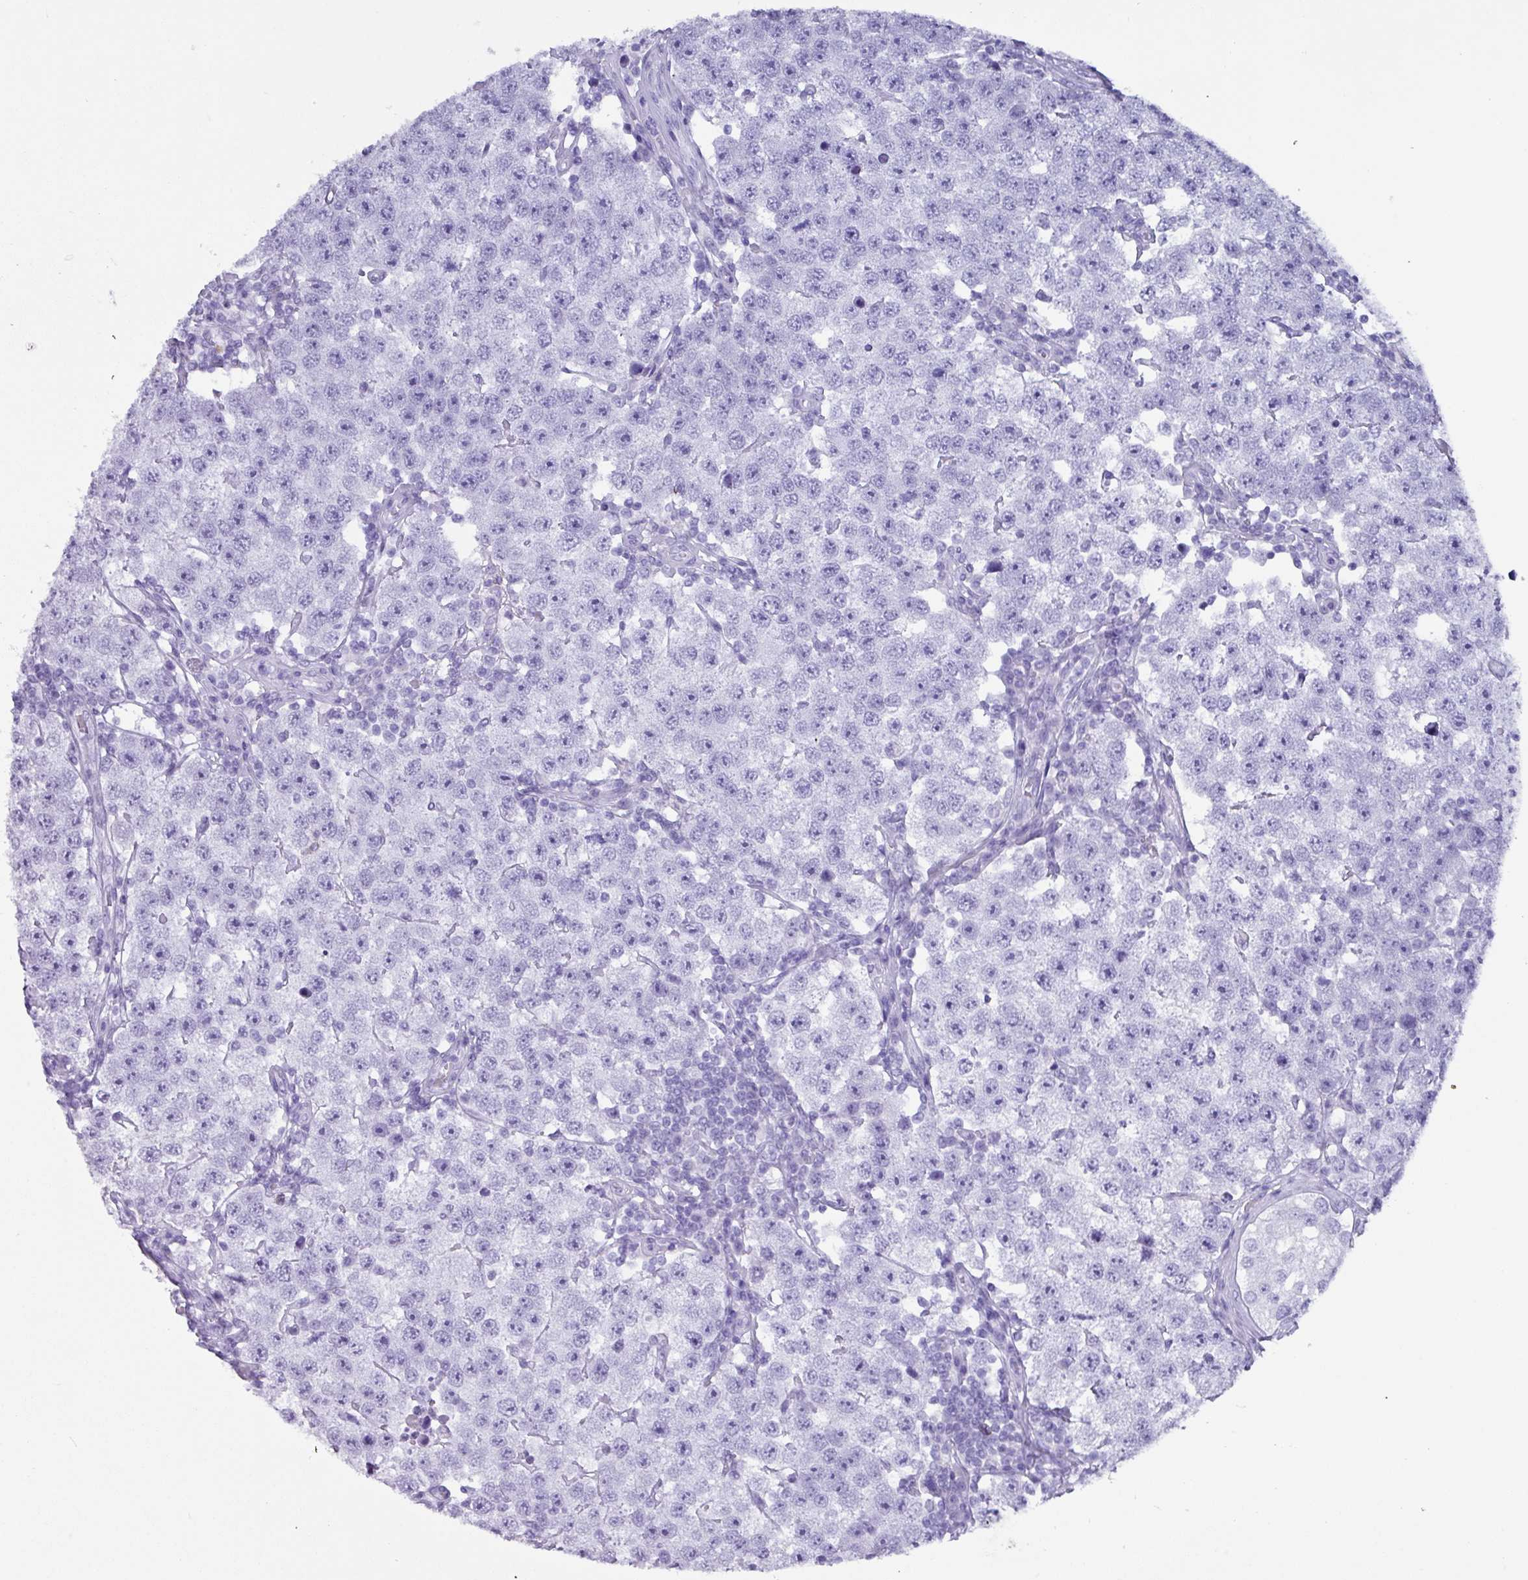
{"staining": {"intensity": "negative", "quantity": "none", "location": "none"}, "tissue": "testis cancer", "cell_type": "Tumor cells", "image_type": "cancer", "snomed": [{"axis": "morphology", "description": "Seminoma, NOS"}, {"axis": "topography", "description": "Testis"}], "caption": "DAB immunohistochemical staining of human testis cancer (seminoma) displays no significant staining in tumor cells.", "gene": "ZNF524", "patient": {"sex": "male", "age": 34}}